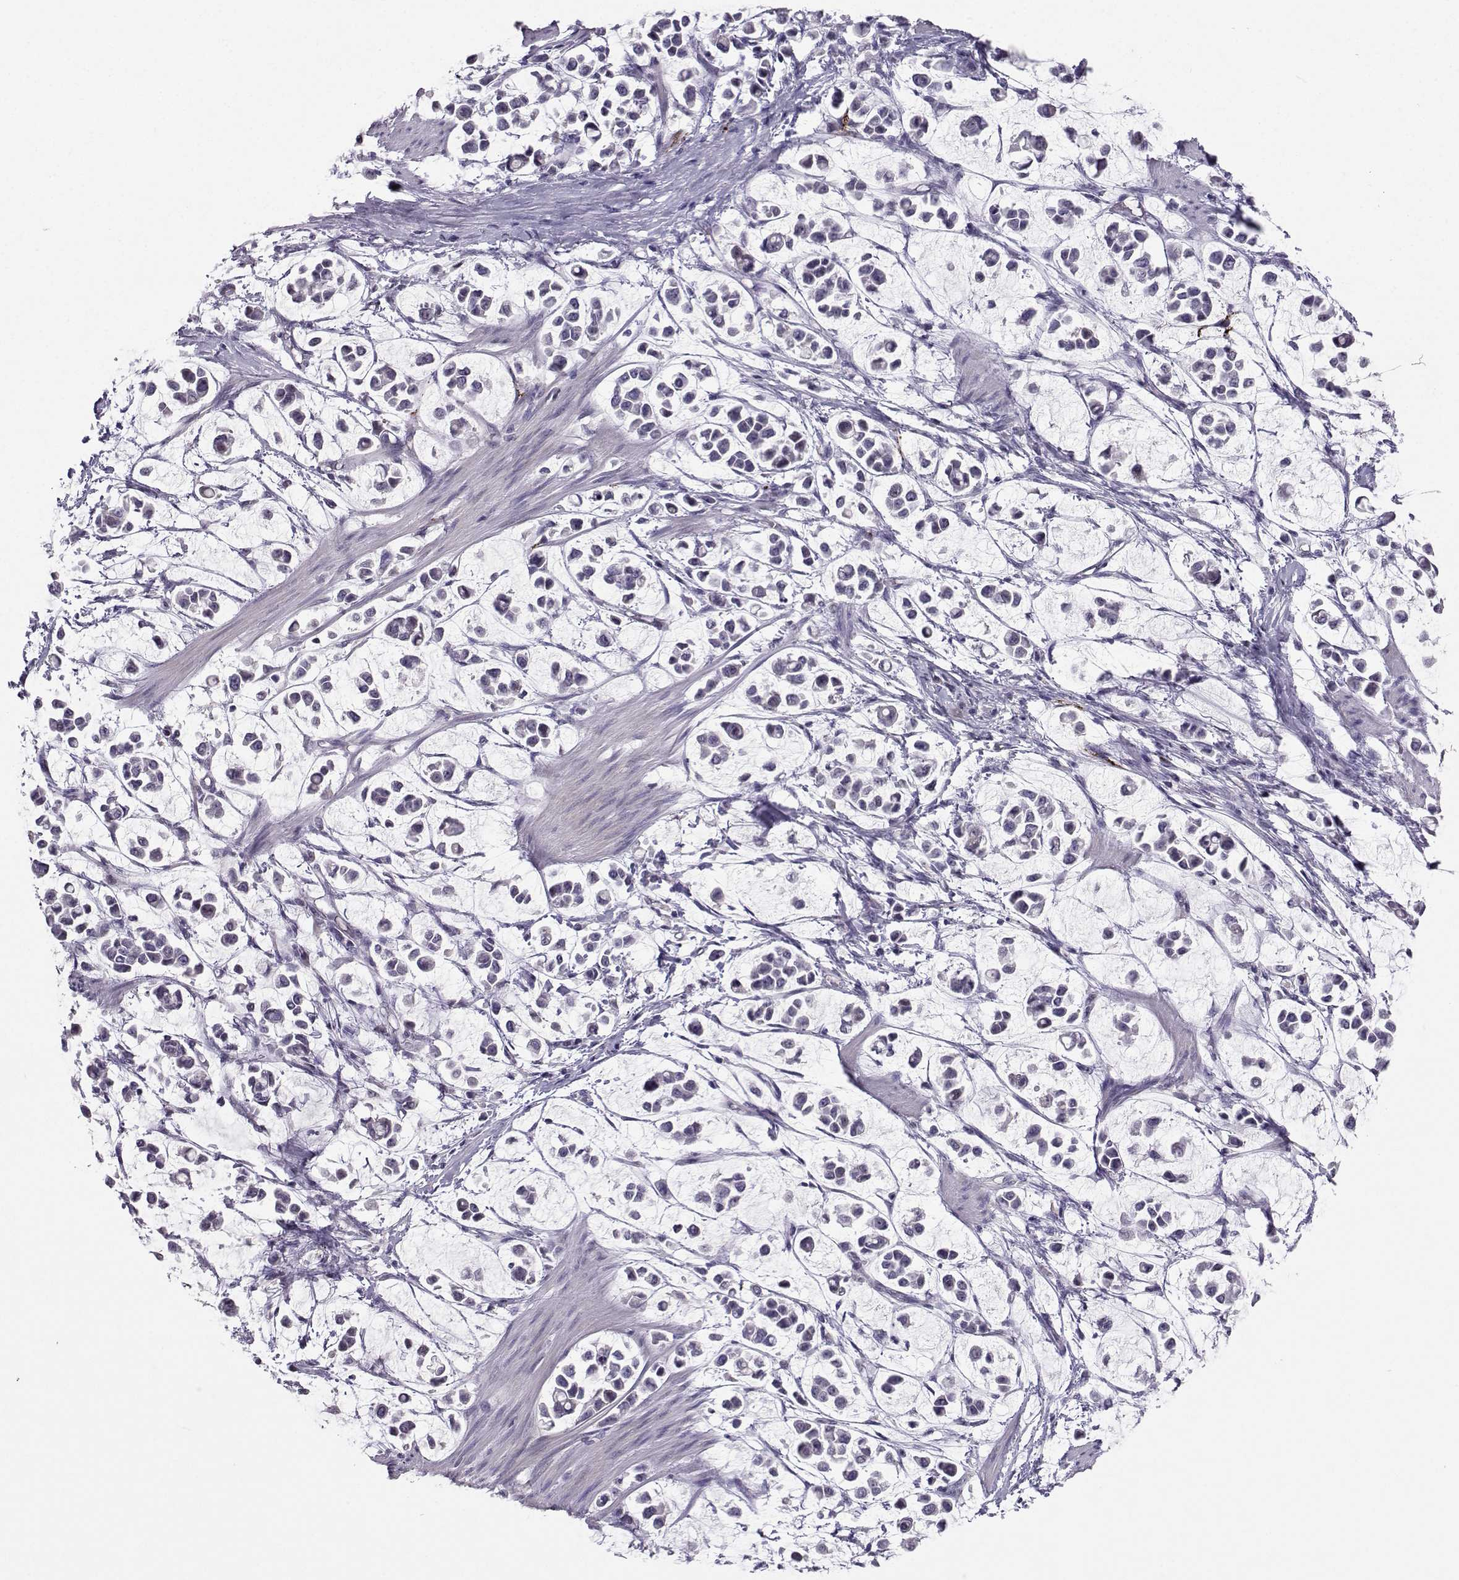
{"staining": {"intensity": "negative", "quantity": "none", "location": "none"}, "tissue": "stomach cancer", "cell_type": "Tumor cells", "image_type": "cancer", "snomed": [{"axis": "morphology", "description": "Adenocarcinoma, NOS"}, {"axis": "topography", "description": "Stomach"}], "caption": "Immunohistochemistry of stomach cancer demonstrates no positivity in tumor cells.", "gene": "CARTPT", "patient": {"sex": "male", "age": 82}}